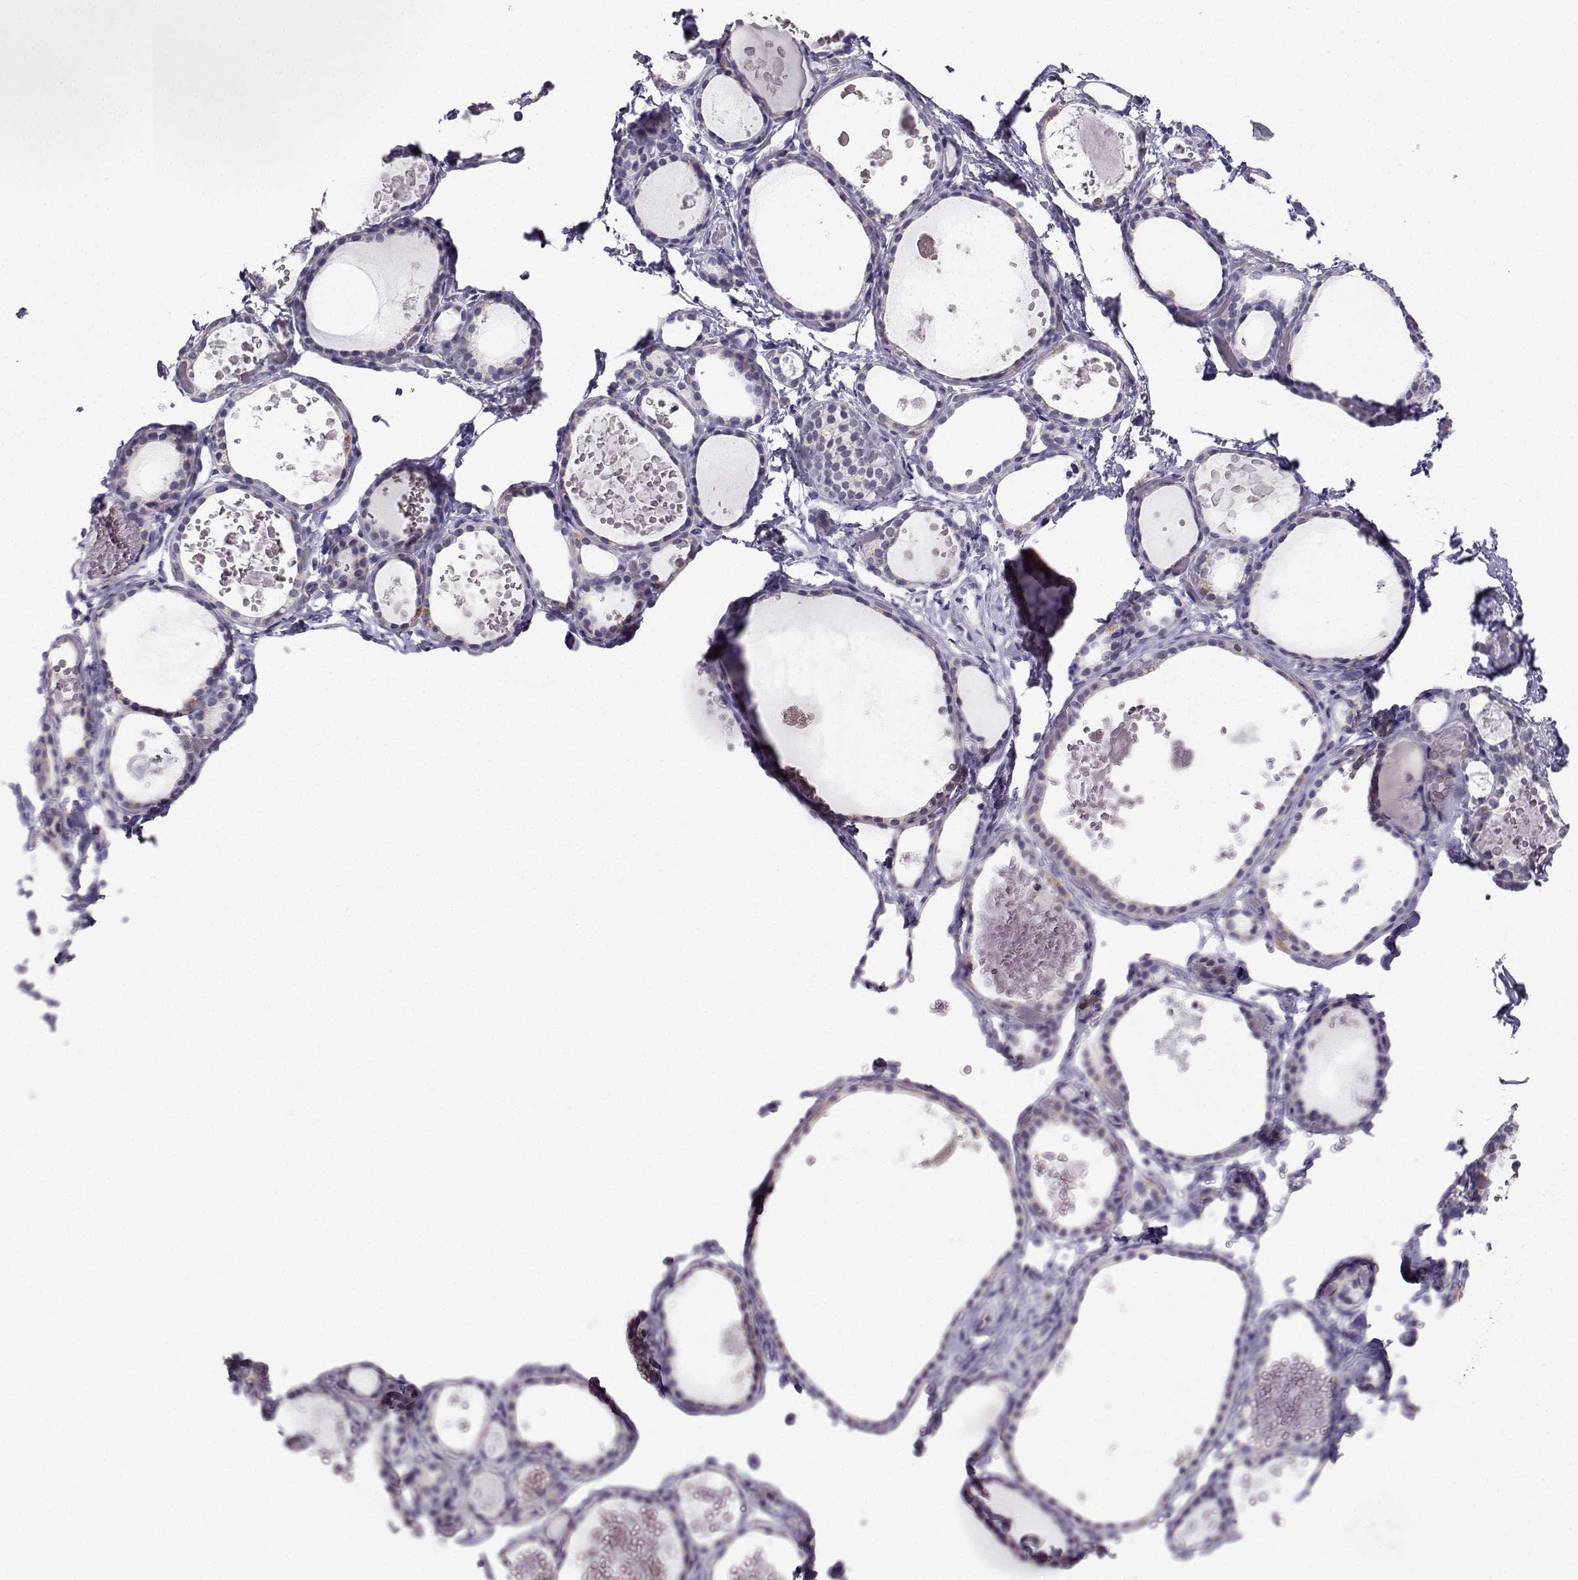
{"staining": {"intensity": "negative", "quantity": "none", "location": "none"}, "tissue": "thyroid gland", "cell_type": "Glandular cells", "image_type": "normal", "snomed": [{"axis": "morphology", "description": "Normal tissue, NOS"}, {"axis": "topography", "description": "Thyroid gland"}], "caption": "An immunohistochemistry (IHC) photomicrograph of unremarkable thyroid gland is shown. There is no staining in glandular cells of thyroid gland. (DAB (3,3'-diaminobenzidine) IHC, high magnification).", "gene": "AVP", "patient": {"sex": "female", "age": 56}}